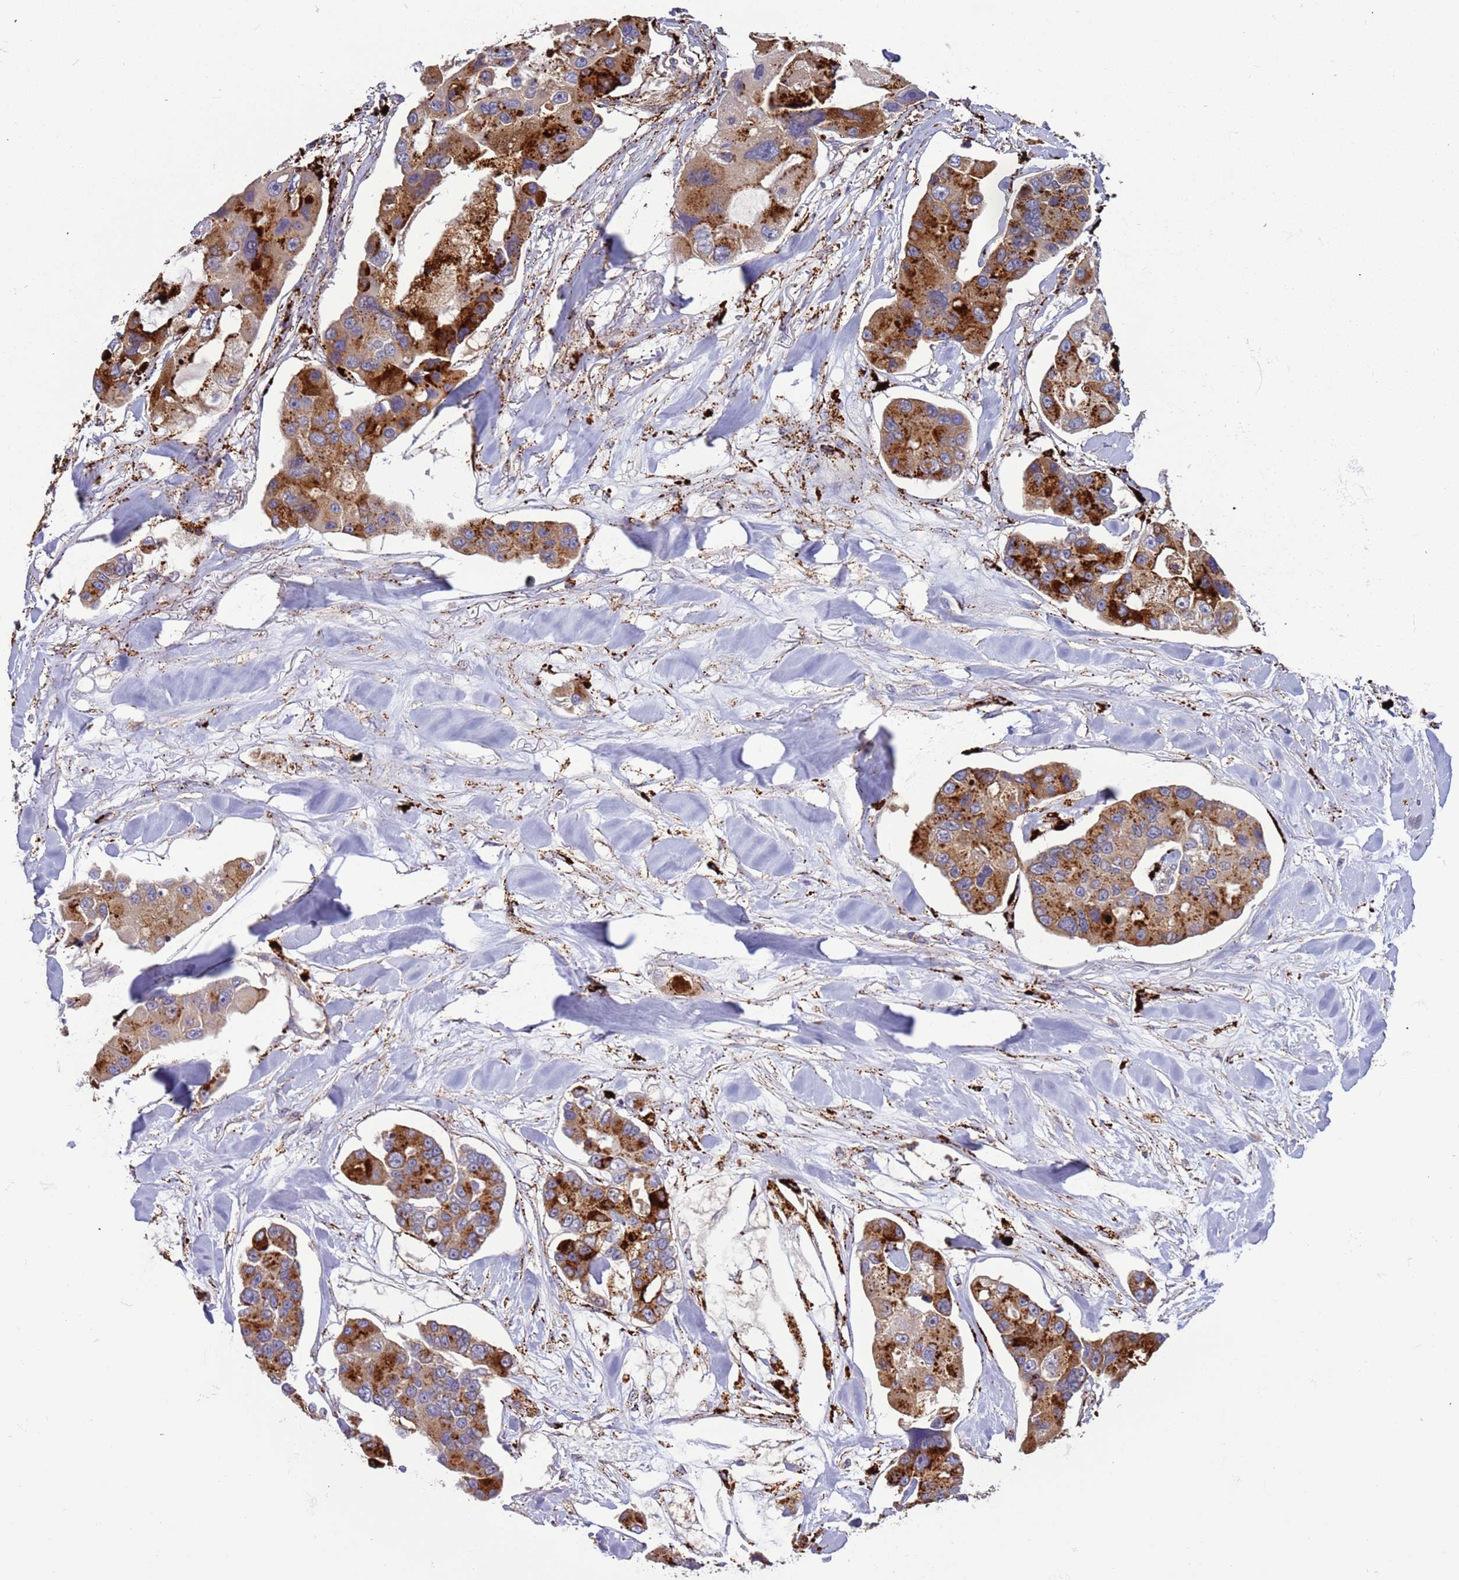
{"staining": {"intensity": "strong", "quantity": ">75%", "location": "cytoplasmic/membranous"}, "tissue": "lung cancer", "cell_type": "Tumor cells", "image_type": "cancer", "snomed": [{"axis": "morphology", "description": "Adenocarcinoma, NOS"}, {"axis": "topography", "description": "Lung"}], "caption": "IHC staining of adenocarcinoma (lung), which displays high levels of strong cytoplasmic/membranous positivity in about >75% of tumor cells indicating strong cytoplasmic/membranous protein positivity. The staining was performed using DAB (brown) for protein detection and nuclei were counterstained in hematoxylin (blue).", "gene": "VPS36", "patient": {"sex": "female", "age": 54}}